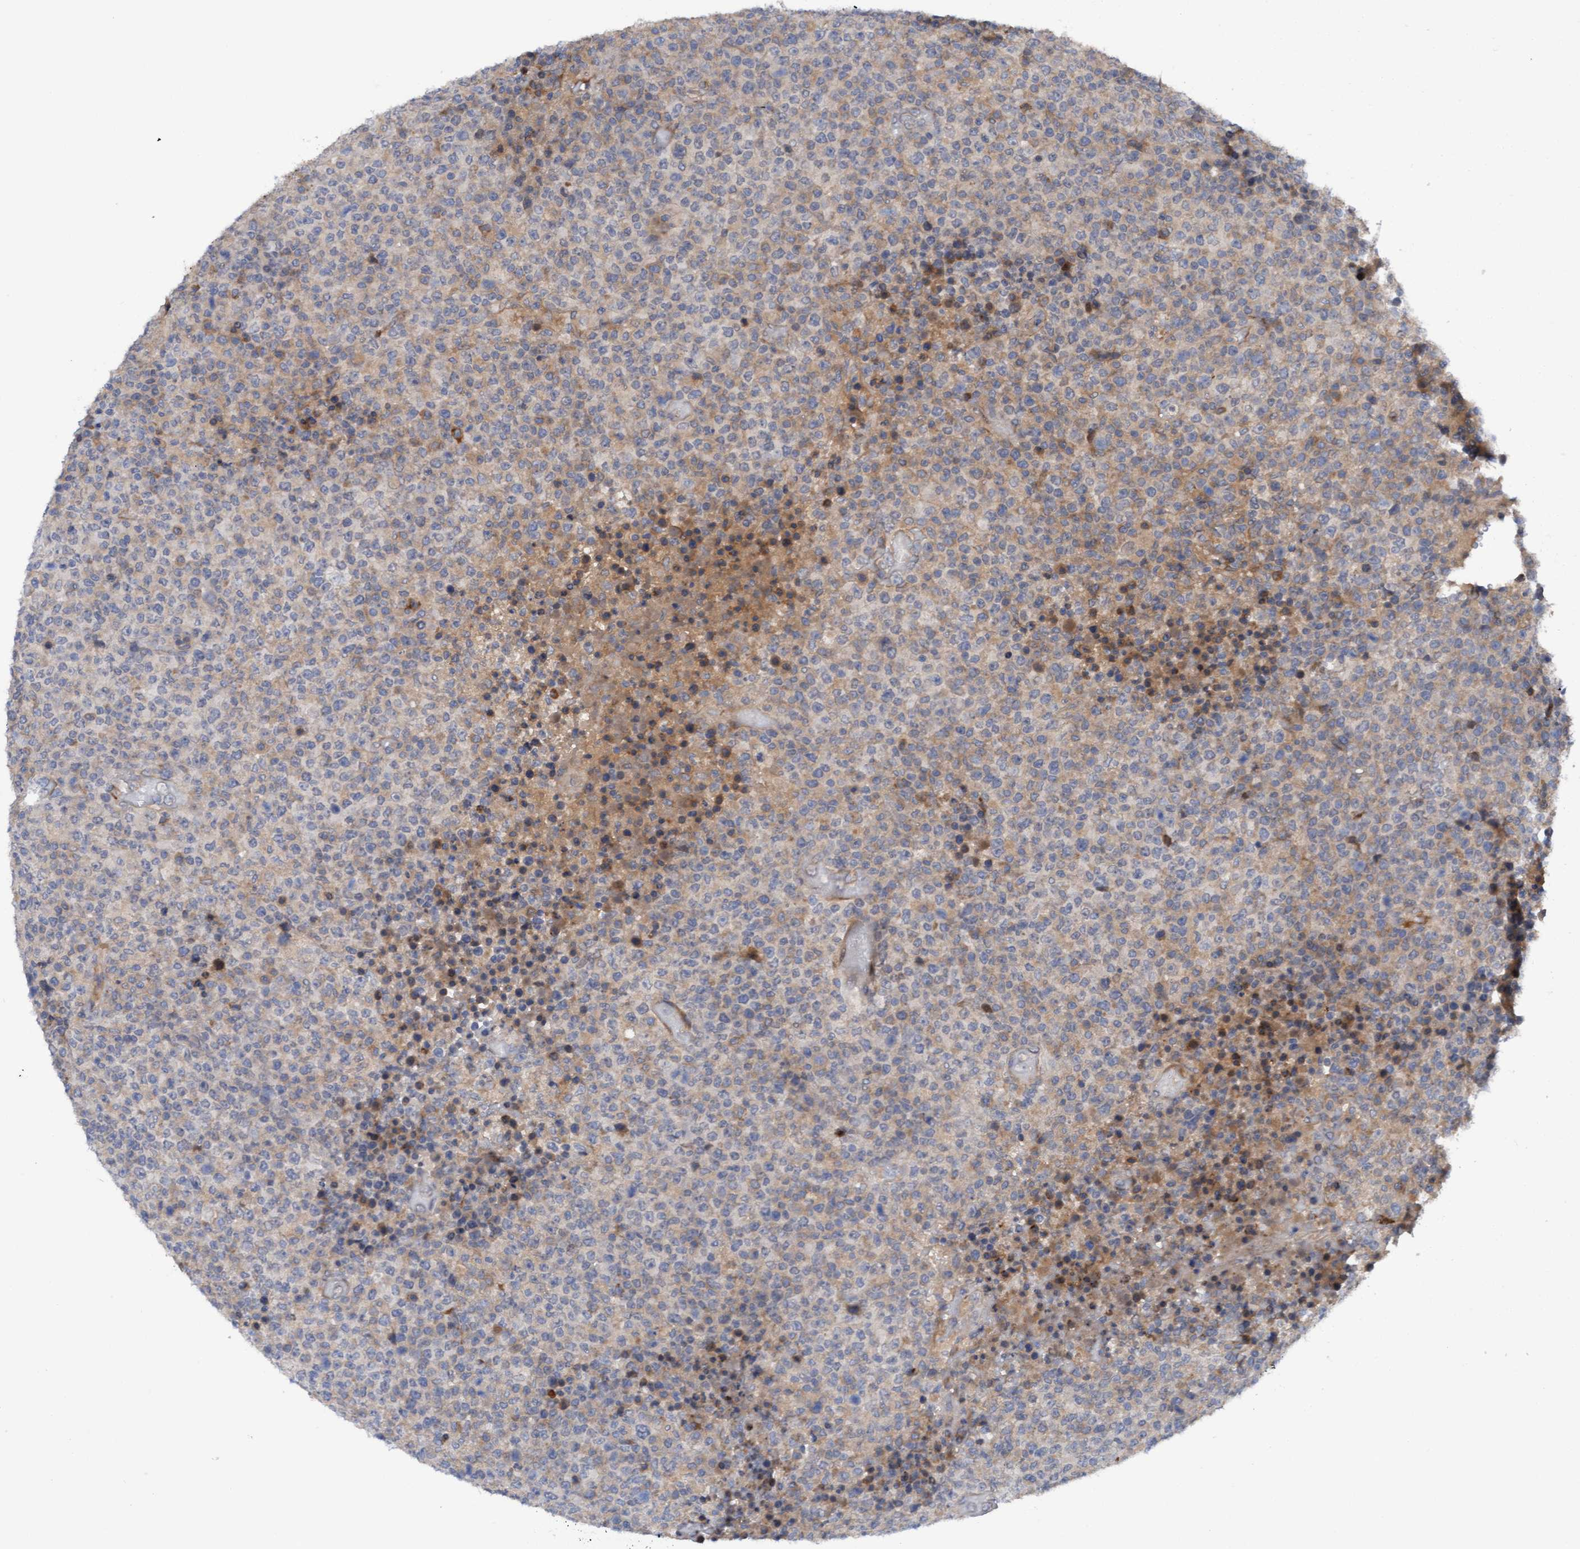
{"staining": {"intensity": "weak", "quantity": "25%-75%", "location": "cytoplasmic/membranous"}, "tissue": "lymphoma", "cell_type": "Tumor cells", "image_type": "cancer", "snomed": [{"axis": "morphology", "description": "Malignant lymphoma, non-Hodgkin's type, High grade"}, {"axis": "topography", "description": "Lymph node"}], "caption": "Protein staining of lymphoma tissue shows weak cytoplasmic/membranous positivity in approximately 25%-75% of tumor cells. Immunohistochemistry (ihc) stains the protein in brown and the nuclei are stained blue.", "gene": "PLCD1", "patient": {"sex": "male", "age": 13}}